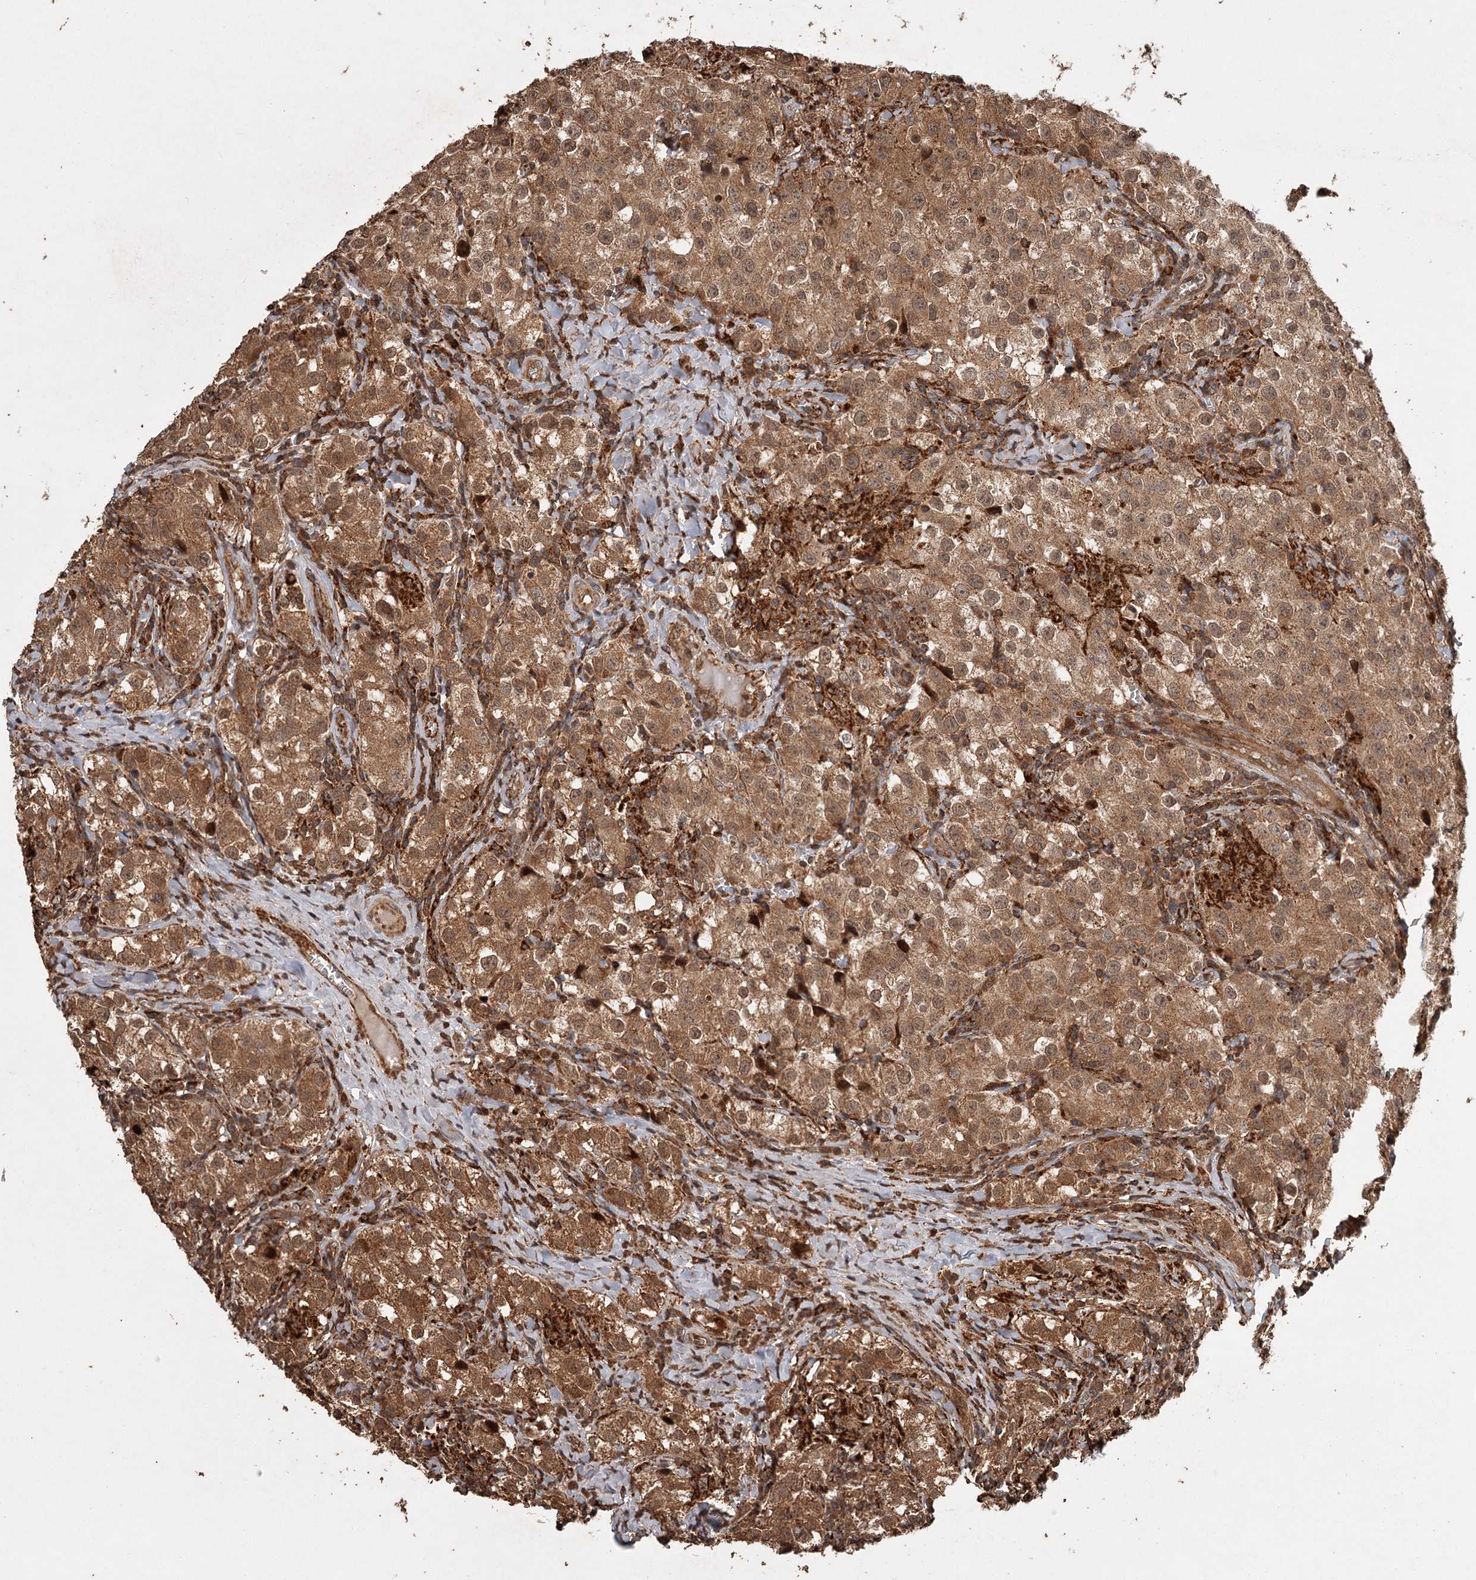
{"staining": {"intensity": "moderate", "quantity": ">75%", "location": "cytoplasmic/membranous,nuclear"}, "tissue": "testis cancer", "cell_type": "Tumor cells", "image_type": "cancer", "snomed": [{"axis": "morphology", "description": "Seminoma, NOS"}, {"axis": "morphology", "description": "Carcinoma, Embryonal, NOS"}, {"axis": "topography", "description": "Testis"}], "caption": "This is an image of IHC staining of seminoma (testis), which shows moderate positivity in the cytoplasmic/membranous and nuclear of tumor cells.", "gene": "FAXC", "patient": {"sex": "male", "age": 43}}